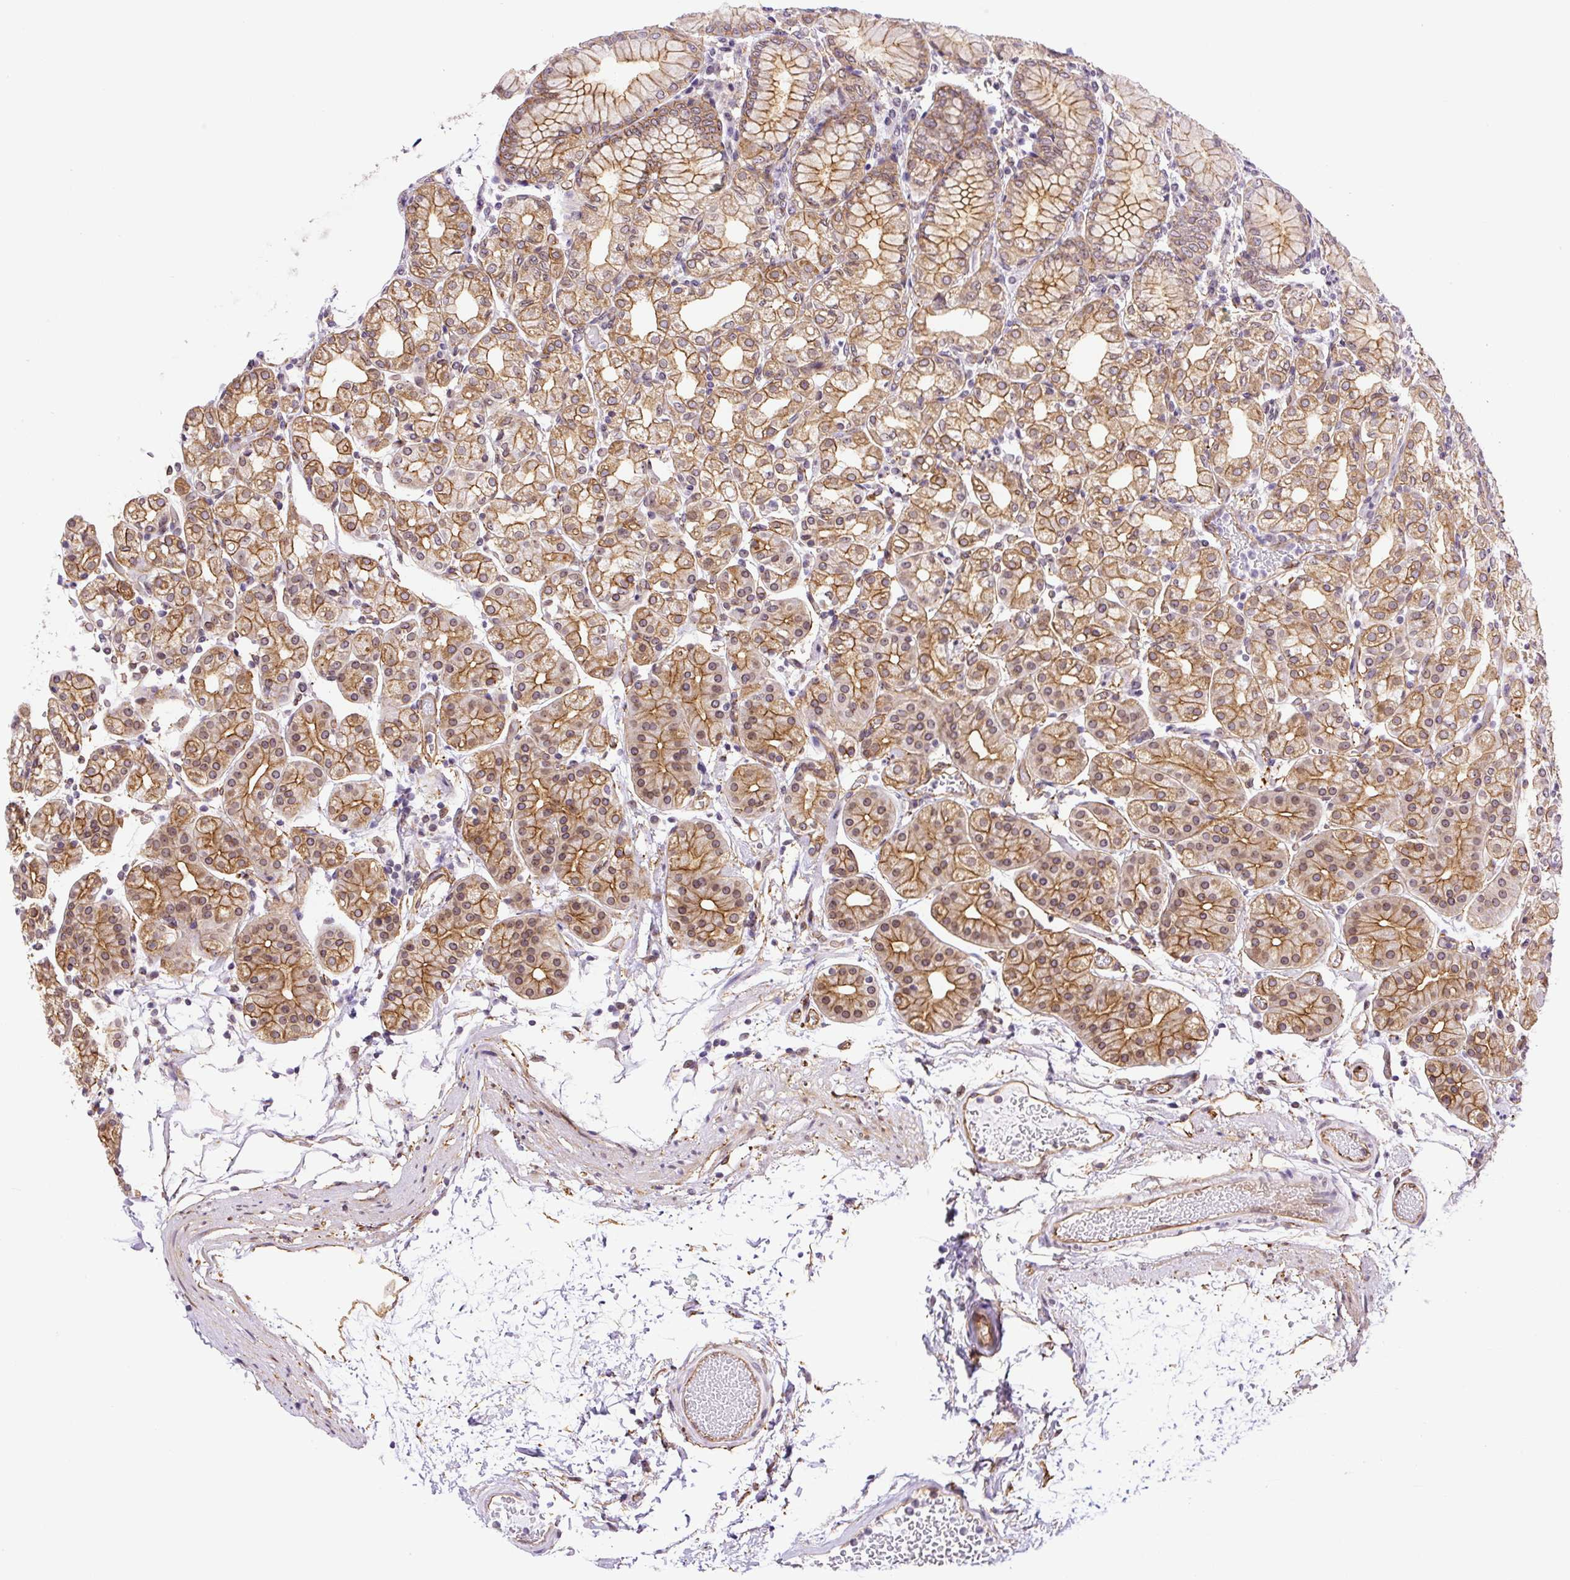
{"staining": {"intensity": "moderate", "quantity": "25%-75%", "location": "cytoplasmic/membranous"}, "tissue": "stomach", "cell_type": "Glandular cells", "image_type": "normal", "snomed": [{"axis": "morphology", "description": "Normal tissue, NOS"}, {"axis": "topography", "description": "Stomach"}], "caption": "A high-resolution photomicrograph shows IHC staining of benign stomach, which demonstrates moderate cytoplasmic/membranous positivity in about 25%-75% of glandular cells. (DAB IHC with brightfield microscopy, high magnification).", "gene": "MYO5C", "patient": {"sex": "female", "age": 57}}